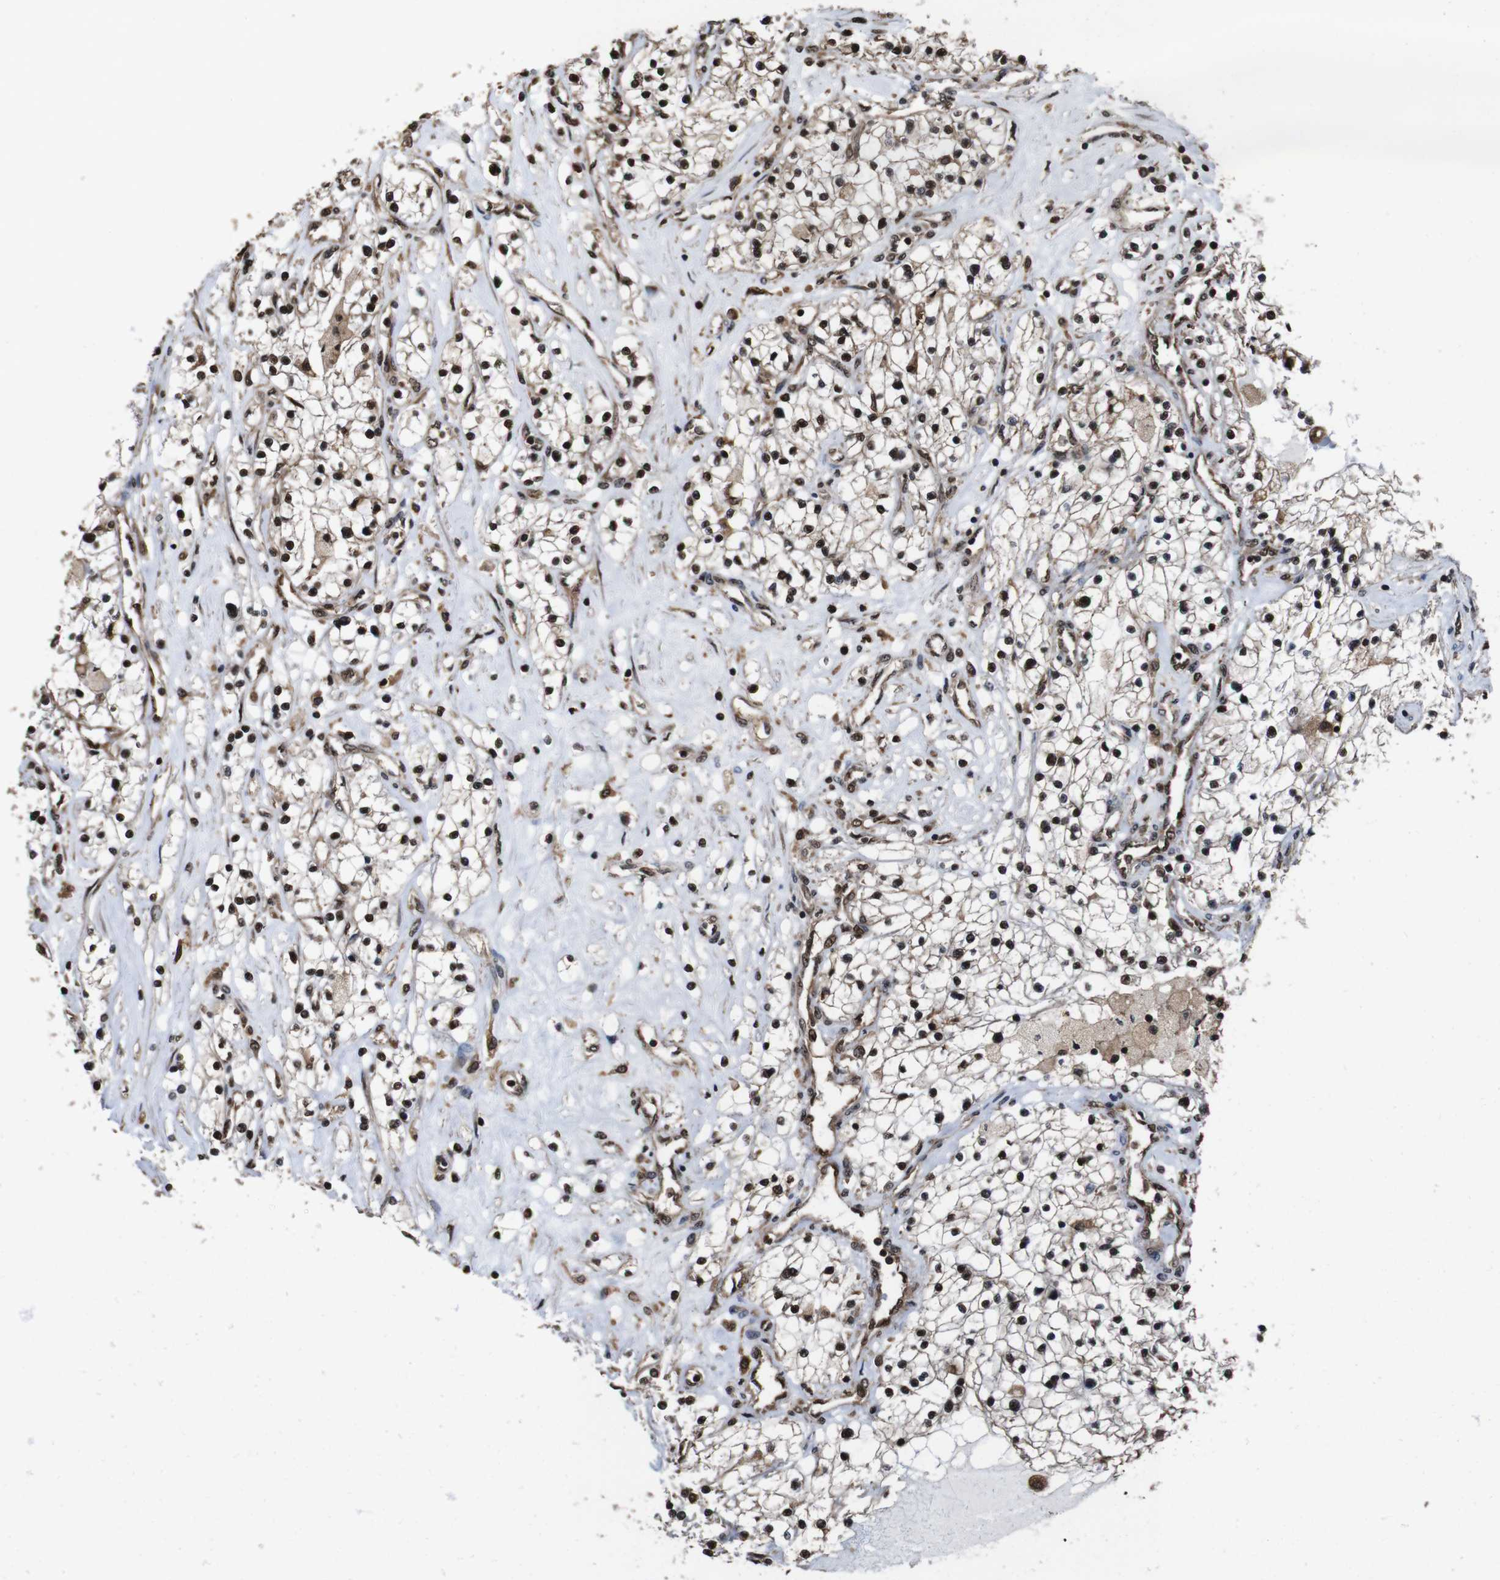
{"staining": {"intensity": "moderate", "quantity": "25%-75%", "location": "cytoplasmic/membranous,nuclear"}, "tissue": "renal cancer", "cell_type": "Tumor cells", "image_type": "cancer", "snomed": [{"axis": "morphology", "description": "Adenocarcinoma, NOS"}, {"axis": "topography", "description": "Kidney"}], "caption": "Approximately 25%-75% of tumor cells in renal adenocarcinoma display moderate cytoplasmic/membranous and nuclear protein staining as visualized by brown immunohistochemical staining.", "gene": "VCP", "patient": {"sex": "male", "age": 68}}